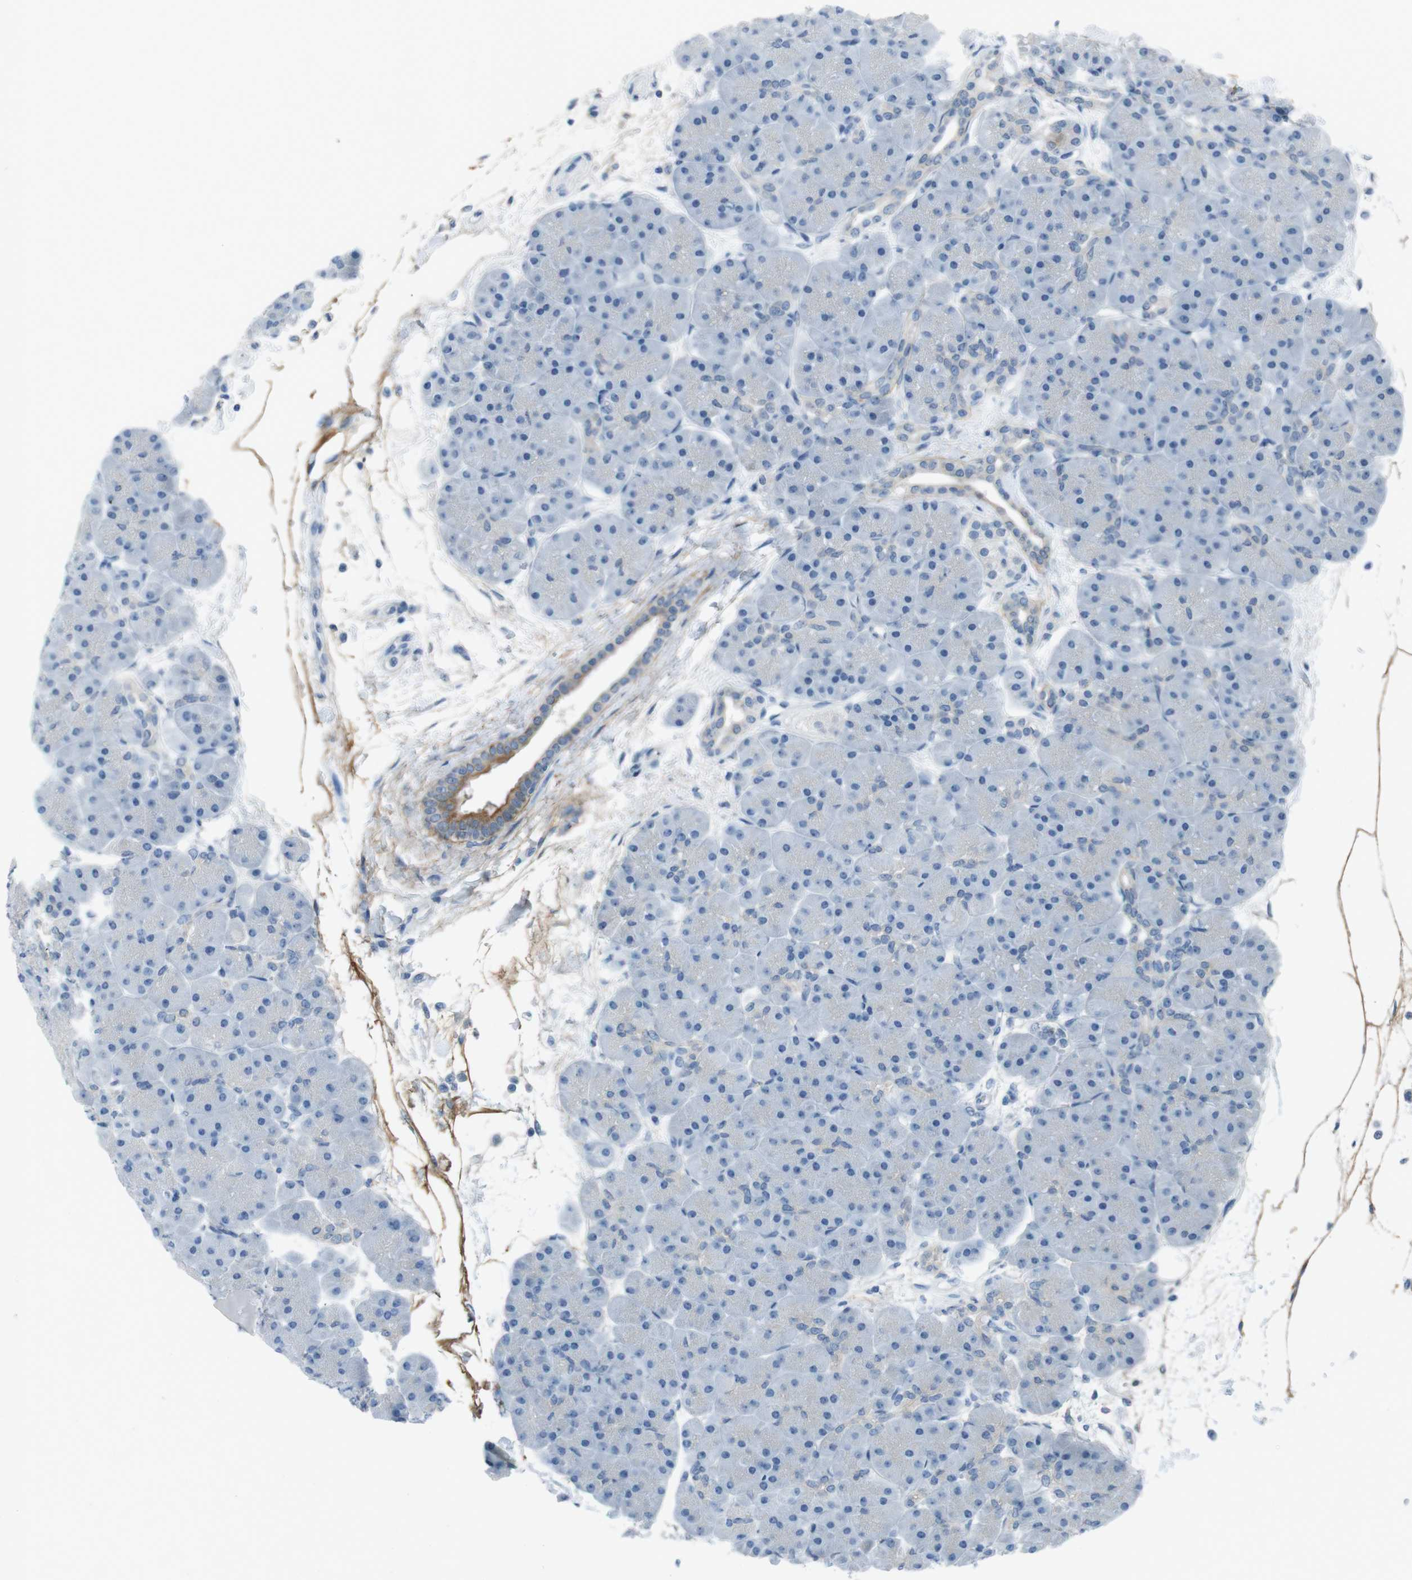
{"staining": {"intensity": "negative", "quantity": "none", "location": "none"}, "tissue": "pancreas", "cell_type": "Exocrine glandular cells", "image_type": "normal", "snomed": [{"axis": "morphology", "description": "Normal tissue, NOS"}, {"axis": "topography", "description": "Pancreas"}], "caption": "This is a photomicrograph of IHC staining of benign pancreas, which shows no staining in exocrine glandular cells. (Immunohistochemistry, brightfield microscopy, high magnification).", "gene": "ENTPD7", "patient": {"sex": "male", "age": 66}}